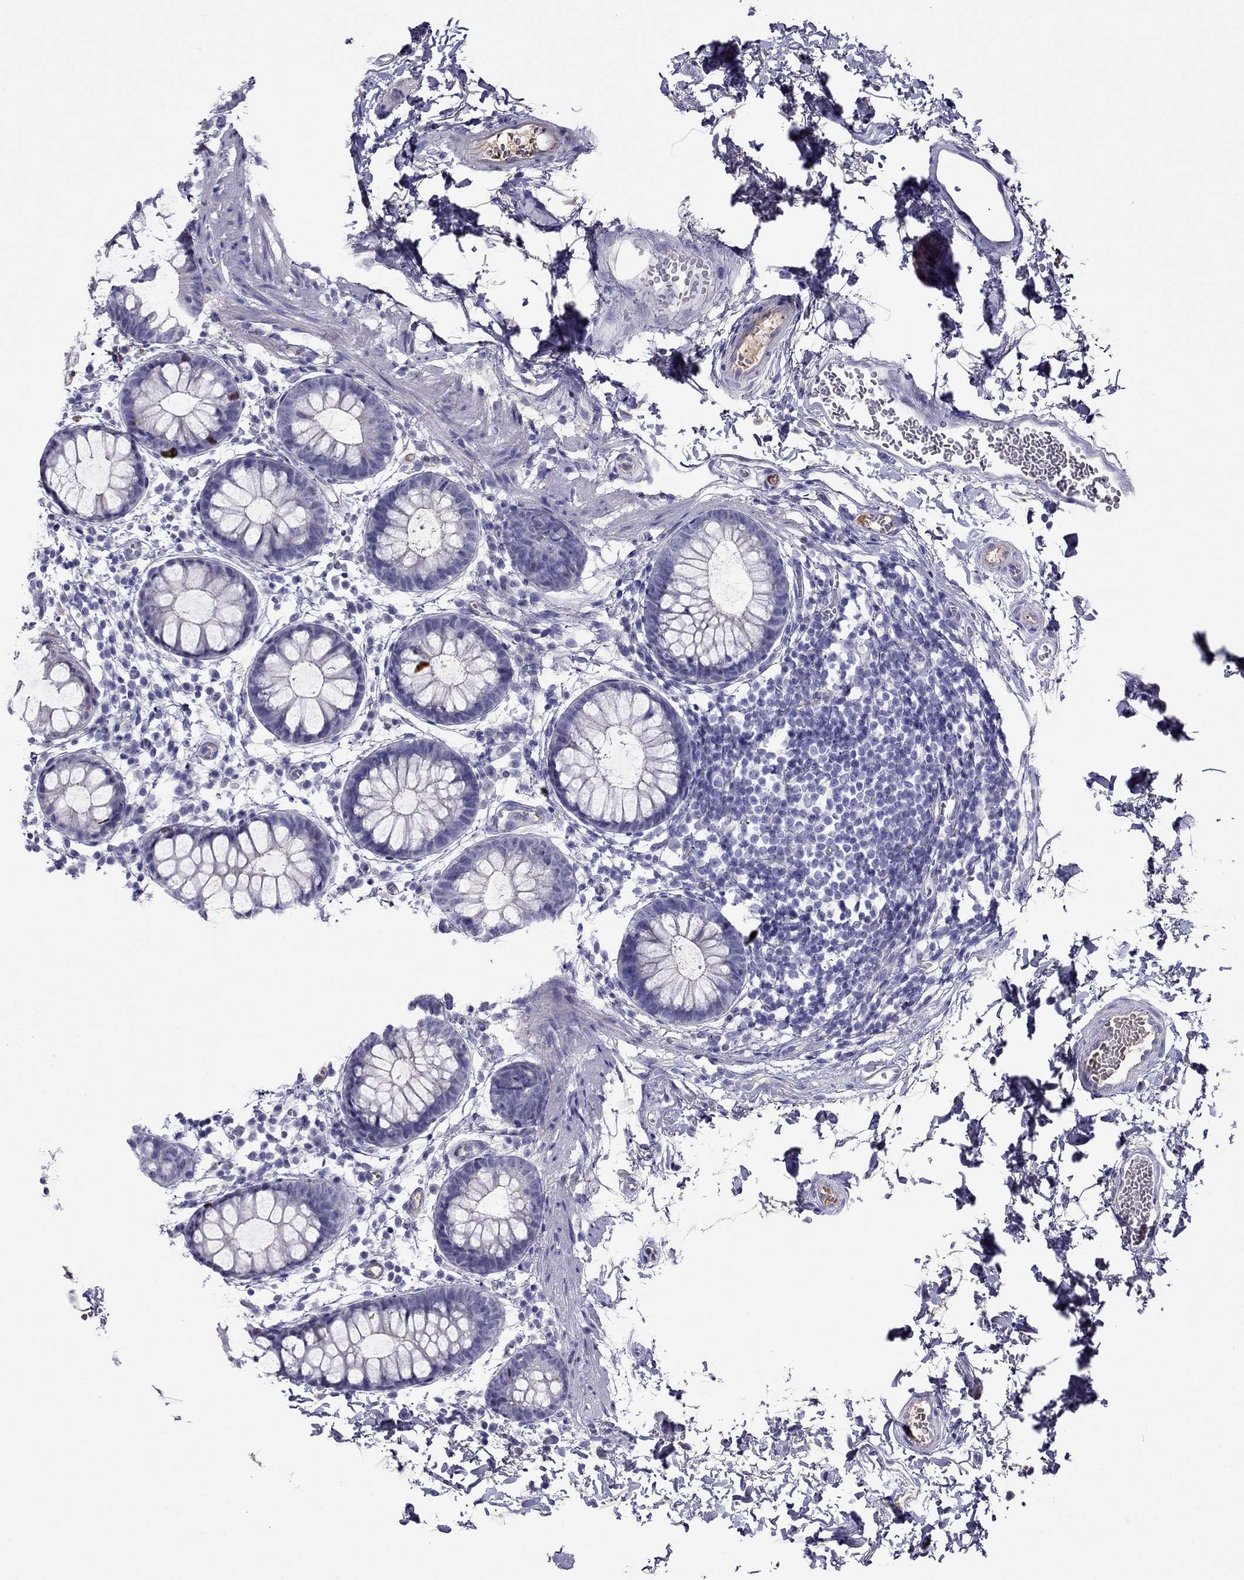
{"staining": {"intensity": "weak", "quantity": "25%-75%", "location": "cytoplasmic/membranous"}, "tissue": "rectum", "cell_type": "Glandular cells", "image_type": "normal", "snomed": [{"axis": "morphology", "description": "Normal tissue, NOS"}, {"axis": "topography", "description": "Rectum"}], "caption": "Rectum stained for a protein exhibits weak cytoplasmic/membranous positivity in glandular cells. The protein of interest is stained brown, and the nuclei are stained in blue (DAB (3,3'-diaminobenzidine) IHC with brightfield microscopy, high magnification).", "gene": "TBC1D21", "patient": {"sex": "male", "age": 57}}